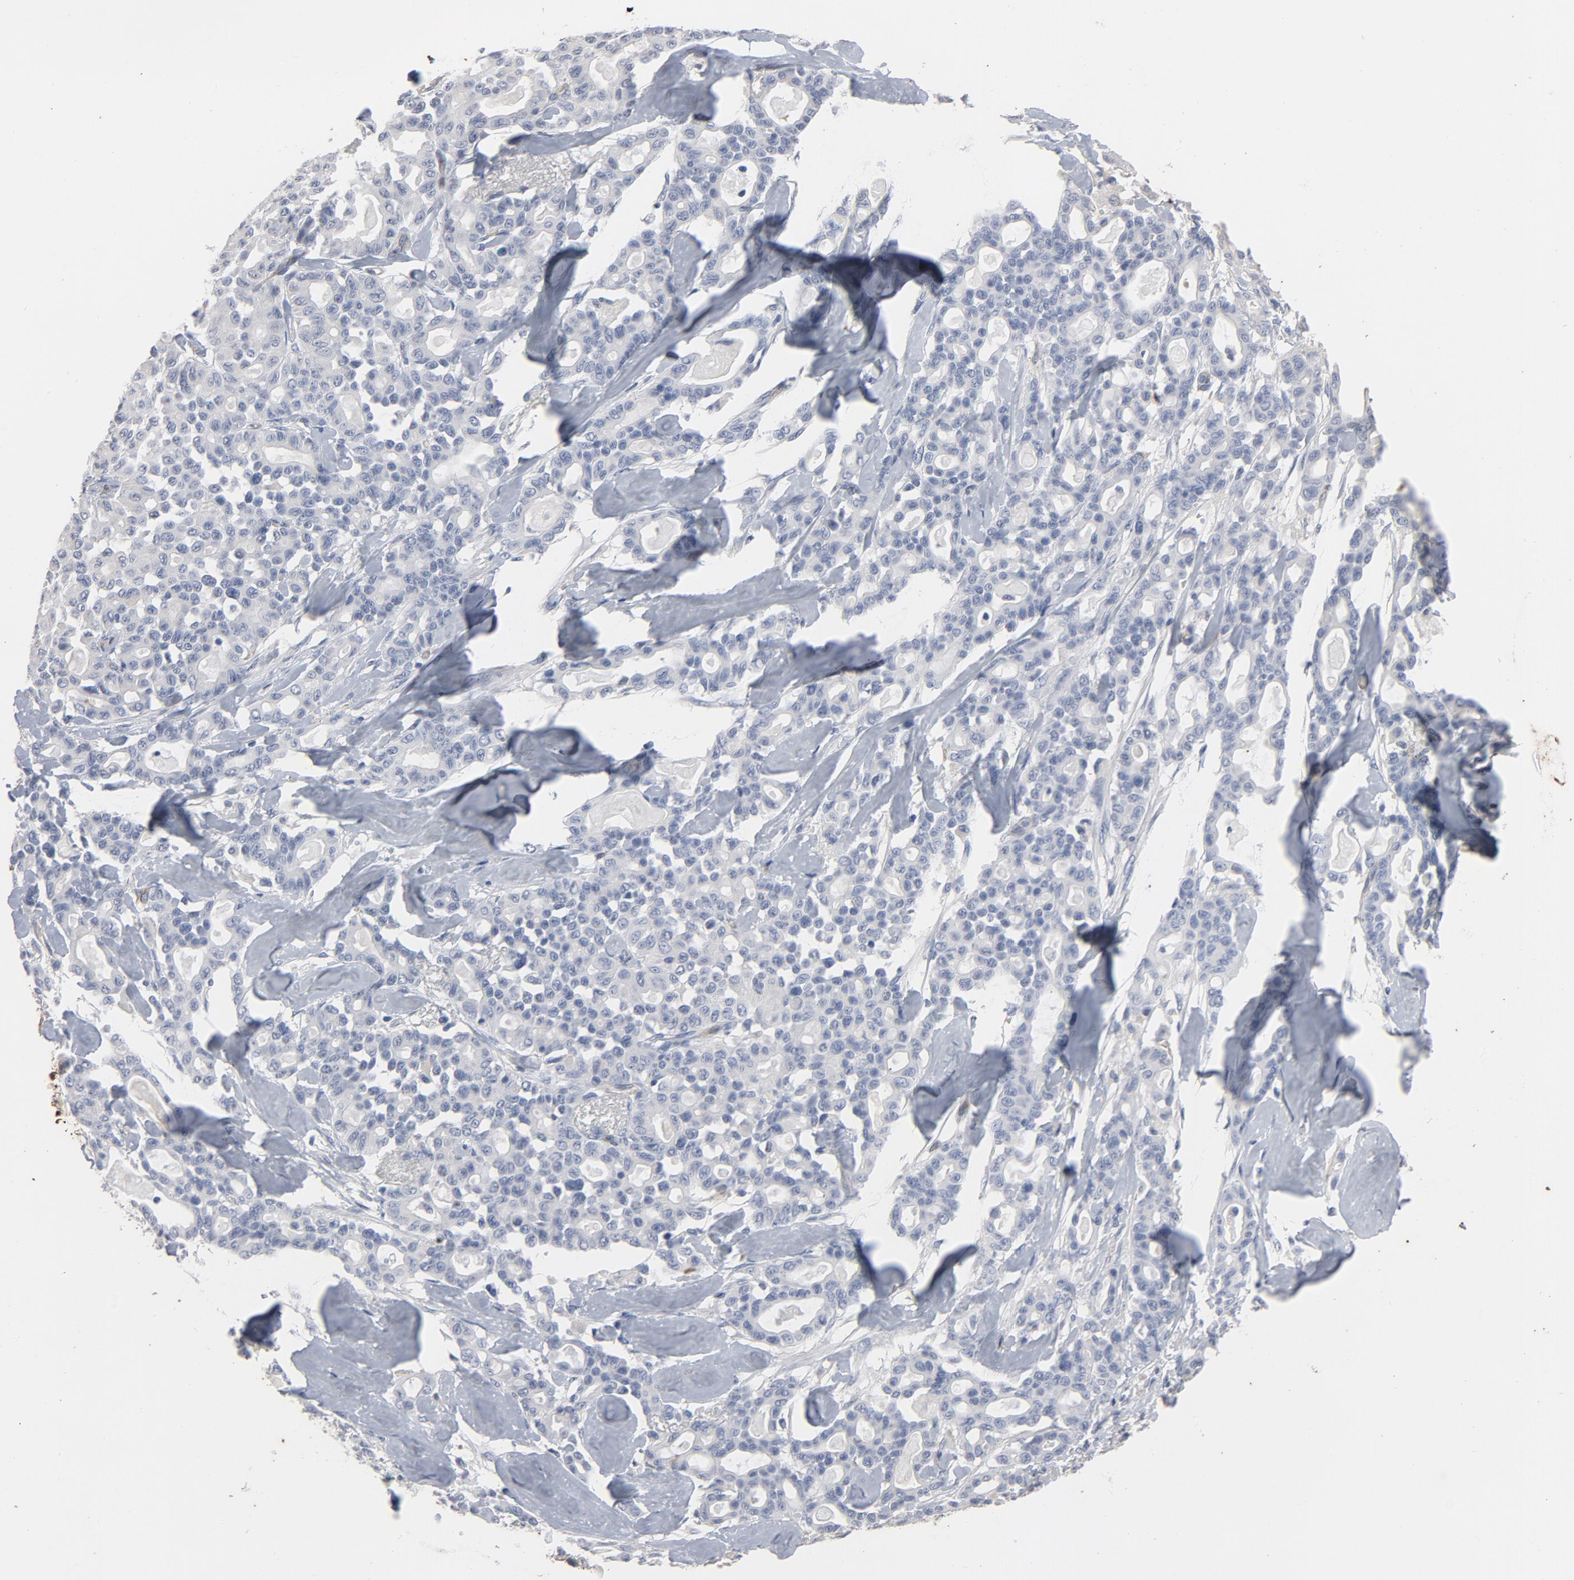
{"staining": {"intensity": "negative", "quantity": "none", "location": "none"}, "tissue": "pancreatic cancer", "cell_type": "Tumor cells", "image_type": "cancer", "snomed": [{"axis": "morphology", "description": "Adenocarcinoma, NOS"}, {"axis": "topography", "description": "Pancreas"}], "caption": "High power microscopy histopathology image of an immunohistochemistry micrograph of adenocarcinoma (pancreatic), revealing no significant positivity in tumor cells.", "gene": "KDR", "patient": {"sex": "male", "age": 63}}